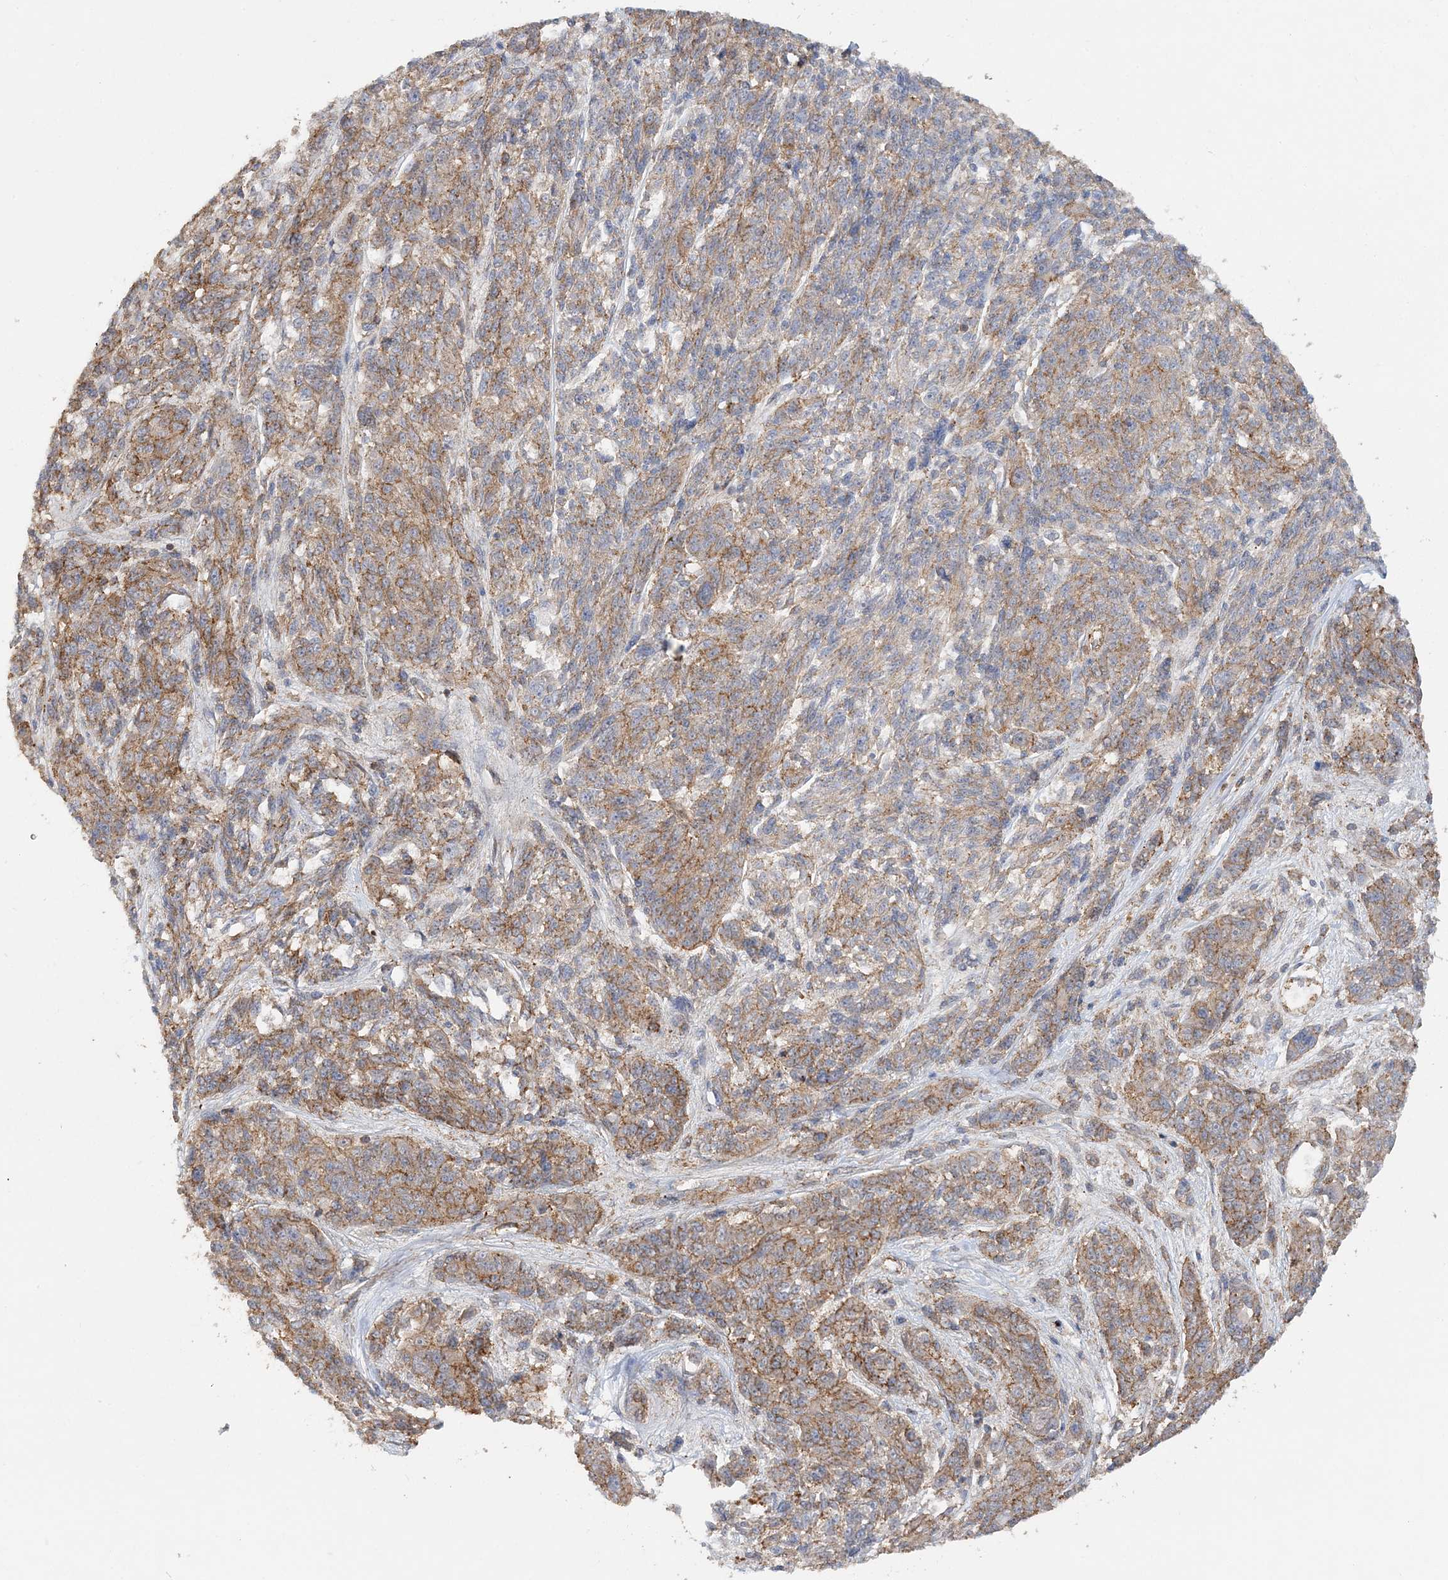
{"staining": {"intensity": "moderate", "quantity": ">75%", "location": "cytoplasmic/membranous"}, "tissue": "melanoma", "cell_type": "Tumor cells", "image_type": "cancer", "snomed": [{"axis": "morphology", "description": "Malignant melanoma, NOS"}, {"axis": "topography", "description": "Skin"}], "caption": "Protein expression analysis of human malignant melanoma reveals moderate cytoplasmic/membranous staining in about >75% of tumor cells.", "gene": "MAT2B", "patient": {"sex": "male", "age": 53}}